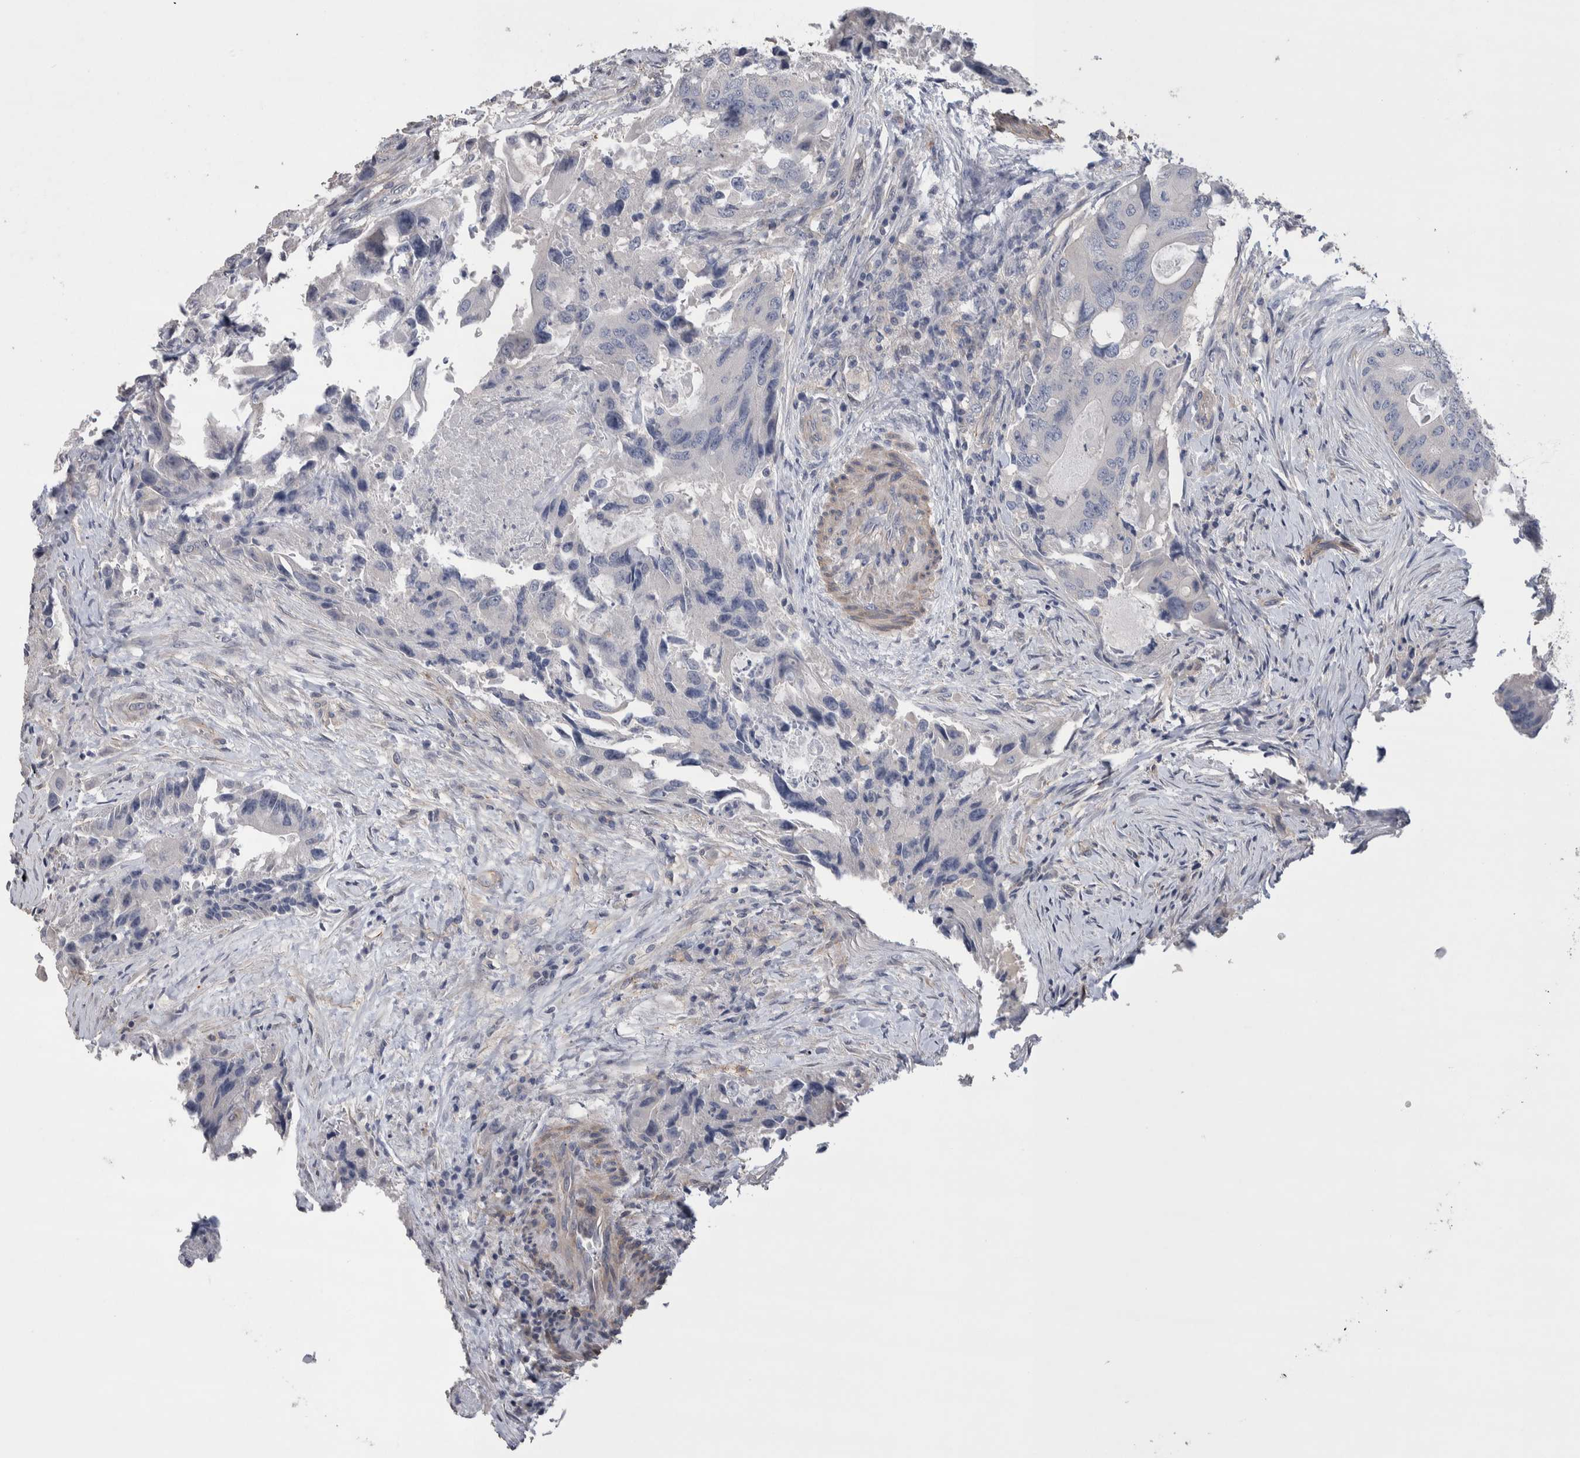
{"staining": {"intensity": "negative", "quantity": "none", "location": "none"}, "tissue": "colorectal cancer", "cell_type": "Tumor cells", "image_type": "cancer", "snomed": [{"axis": "morphology", "description": "Adenocarcinoma, NOS"}, {"axis": "topography", "description": "Colon"}], "caption": "The immunohistochemistry histopathology image has no significant positivity in tumor cells of adenocarcinoma (colorectal) tissue. (DAB immunohistochemistry with hematoxylin counter stain).", "gene": "GCNA", "patient": {"sex": "male", "age": 71}}